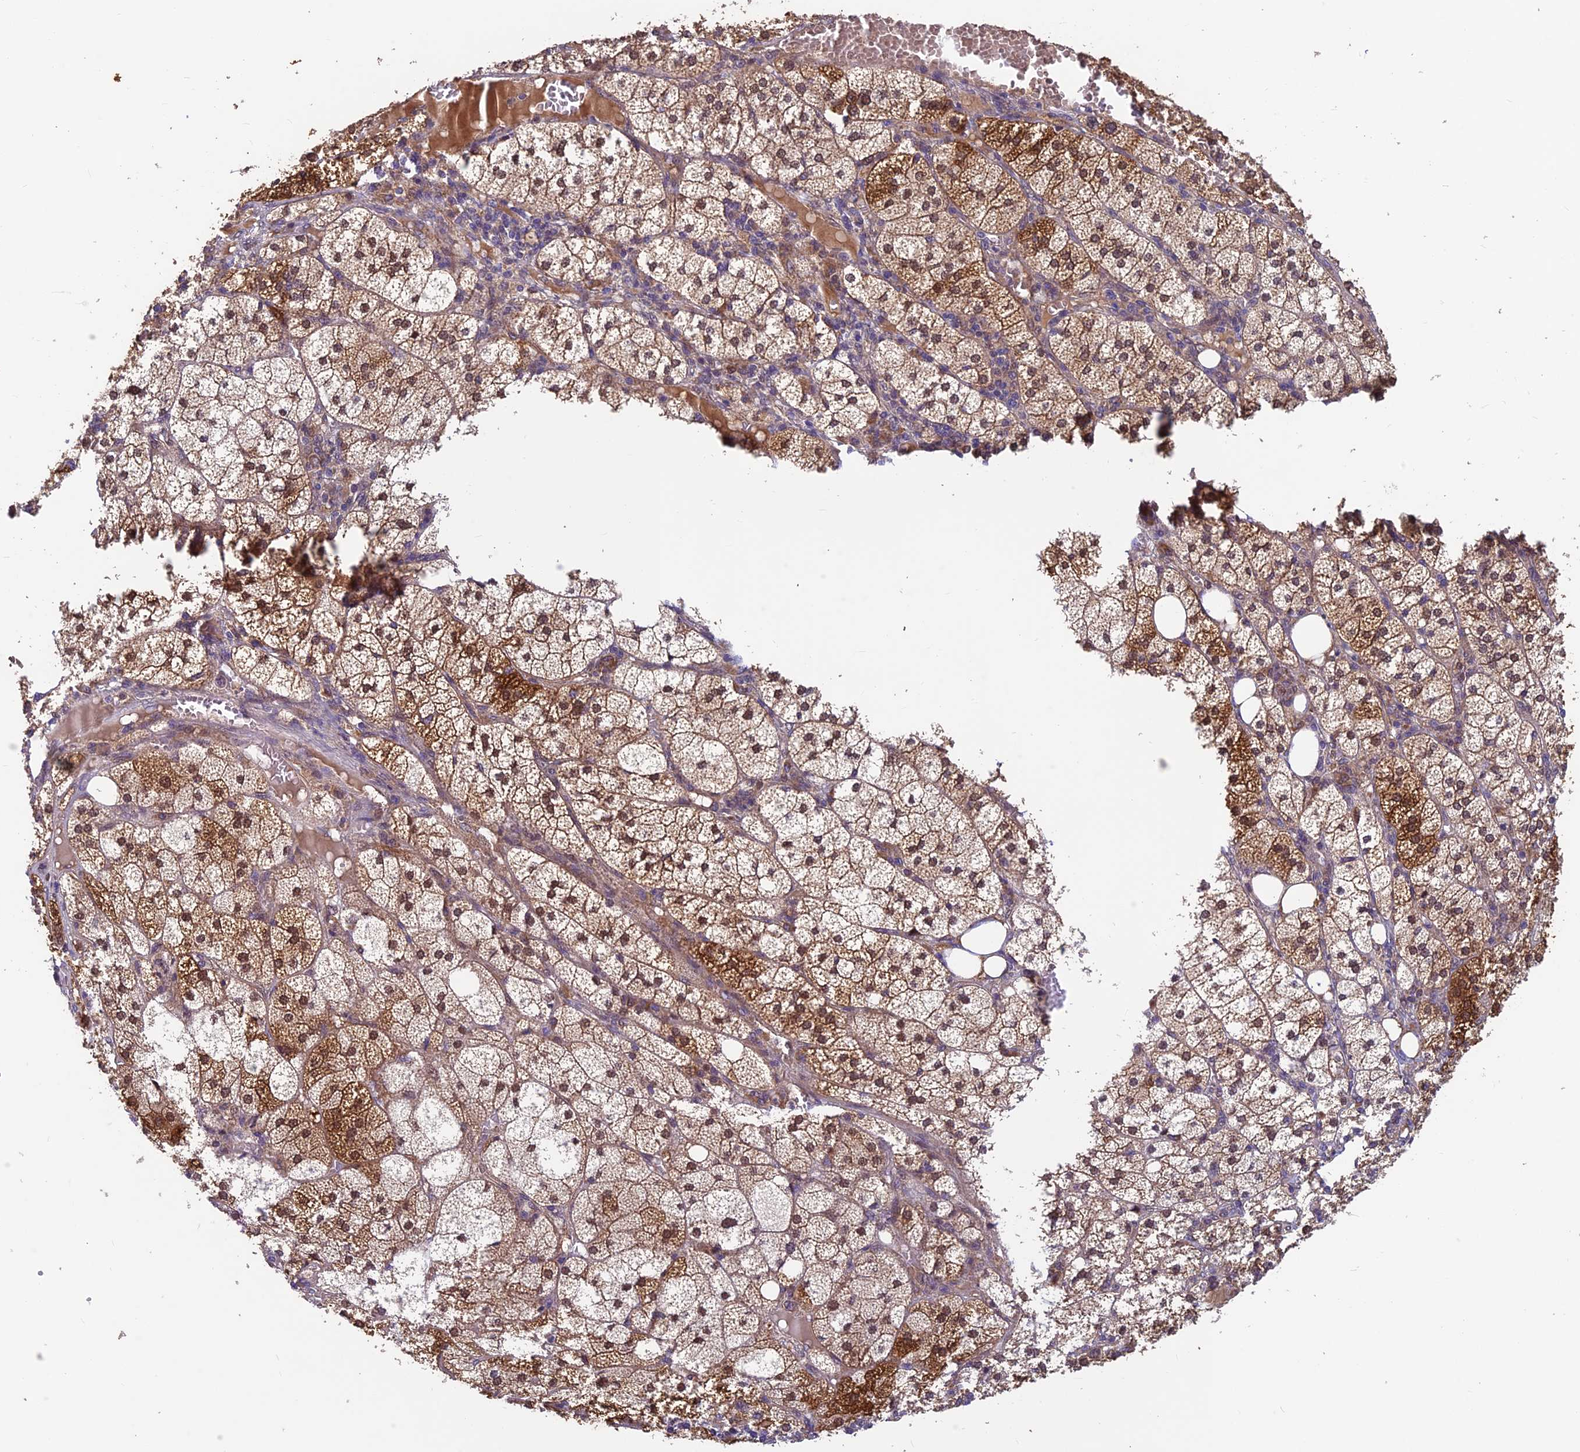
{"staining": {"intensity": "strong", "quantity": "25%-75%", "location": "cytoplasmic/membranous"}, "tissue": "adrenal gland", "cell_type": "Glandular cells", "image_type": "normal", "snomed": [{"axis": "morphology", "description": "Normal tissue, NOS"}, {"axis": "topography", "description": "Adrenal gland"}], "caption": "Brown immunohistochemical staining in normal human adrenal gland reveals strong cytoplasmic/membranous expression in approximately 25%-75% of glandular cells.", "gene": "CCDC15", "patient": {"sex": "female", "age": 61}}